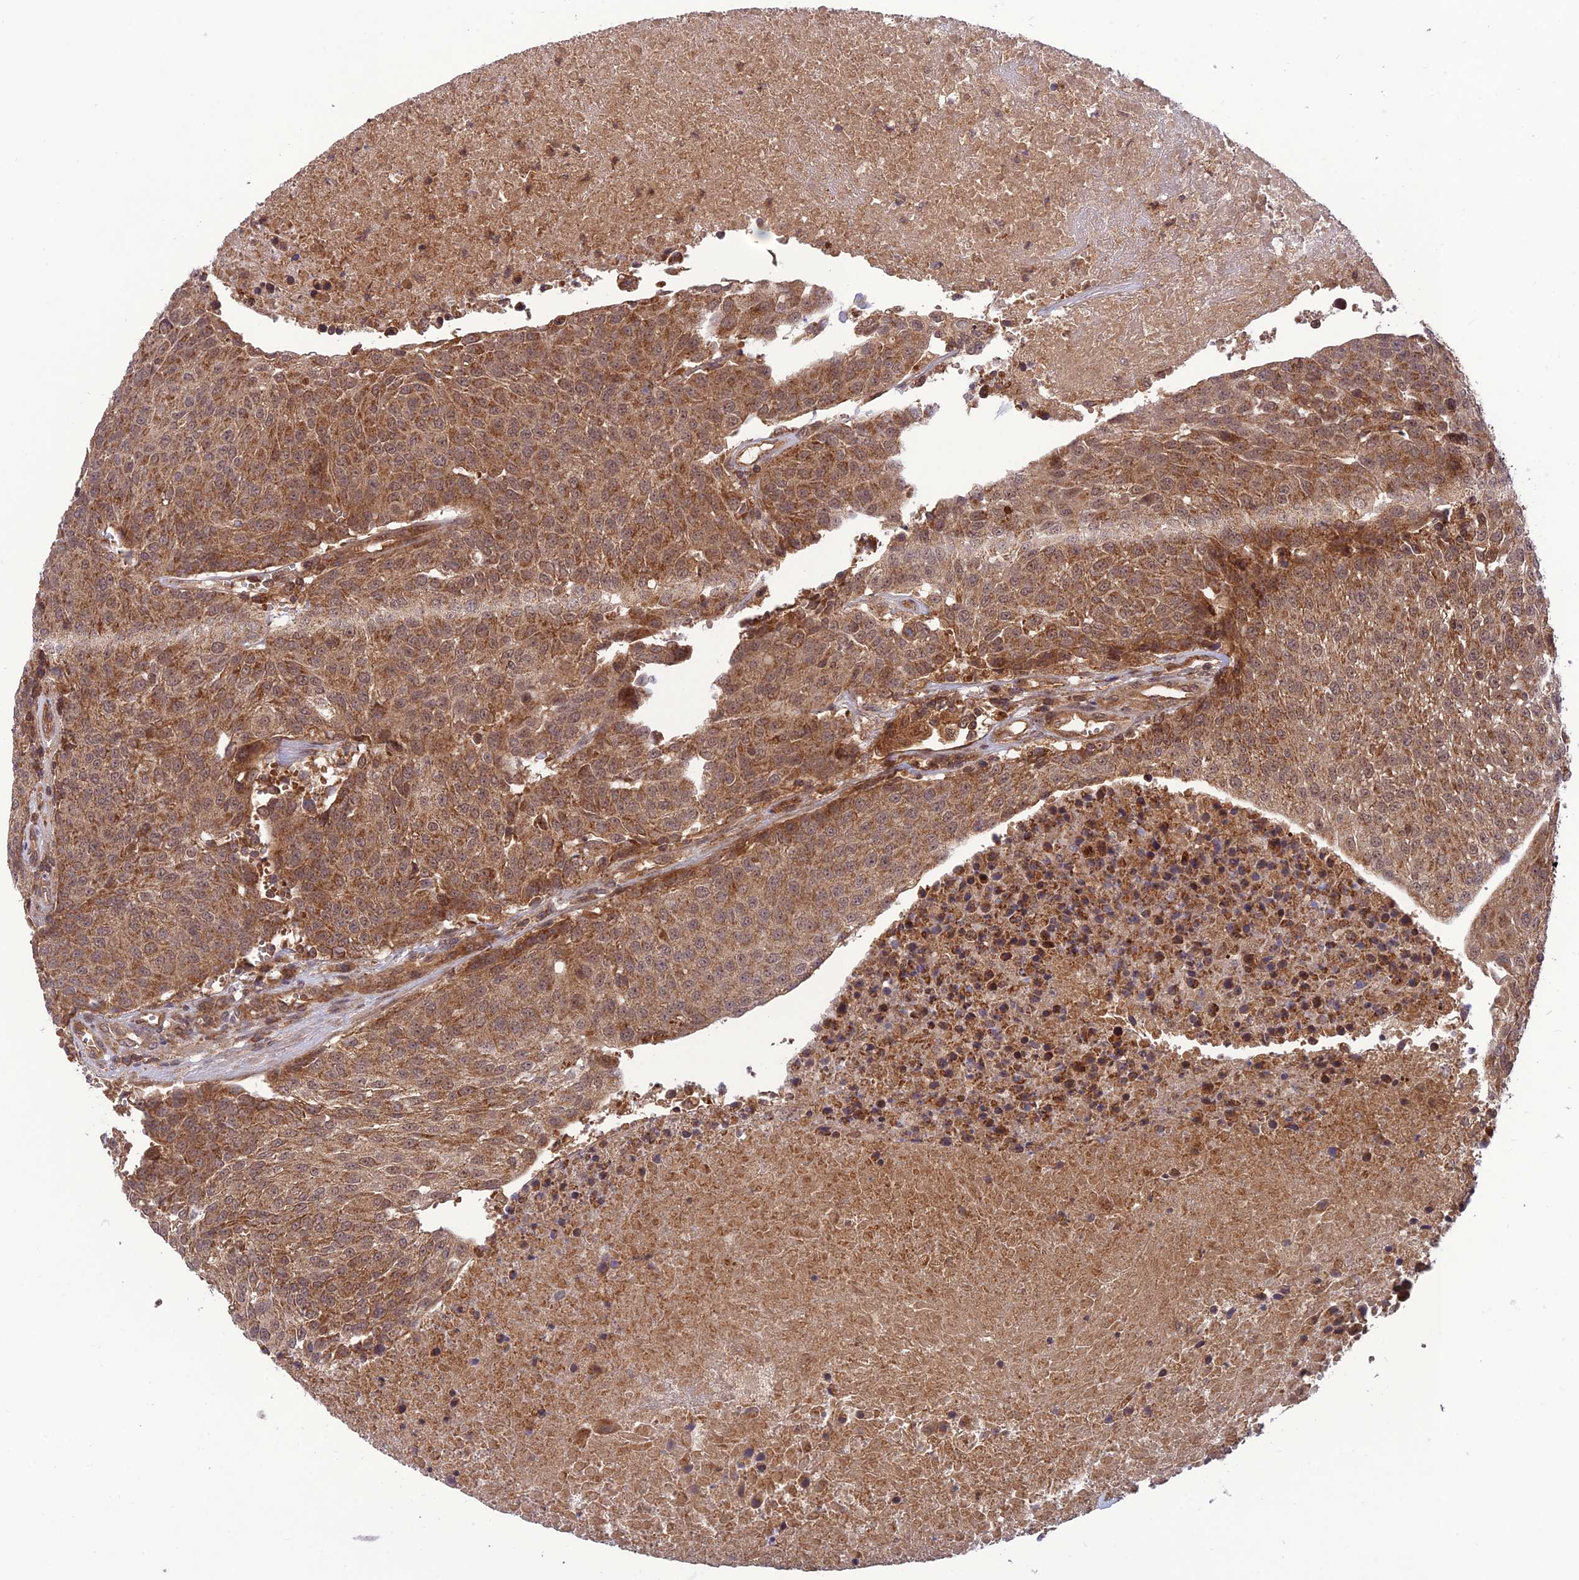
{"staining": {"intensity": "moderate", "quantity": ">75%", "location": "cytoplasmic/membranous,nuclear"}, "tissue": "urothelial cancer", "cell_type": "Tumor cells", "image_type": "cancer", "snomed": [{"axis": "morphology", "description": "Urothelial carcinoma, High grade"}, {"axis": "topography", "description": "Urinary bladder"}], "caption": "IHC histopathology image of high-grade urothelial carcinoma stained for a protein (brown), which shows medium levels of moderate cytoplasmic/membranous and nuclear staining in approximately >75% of tumor cells.", "gene": "NDUFC1", "patient": {"sex": "female", "age": 85}}